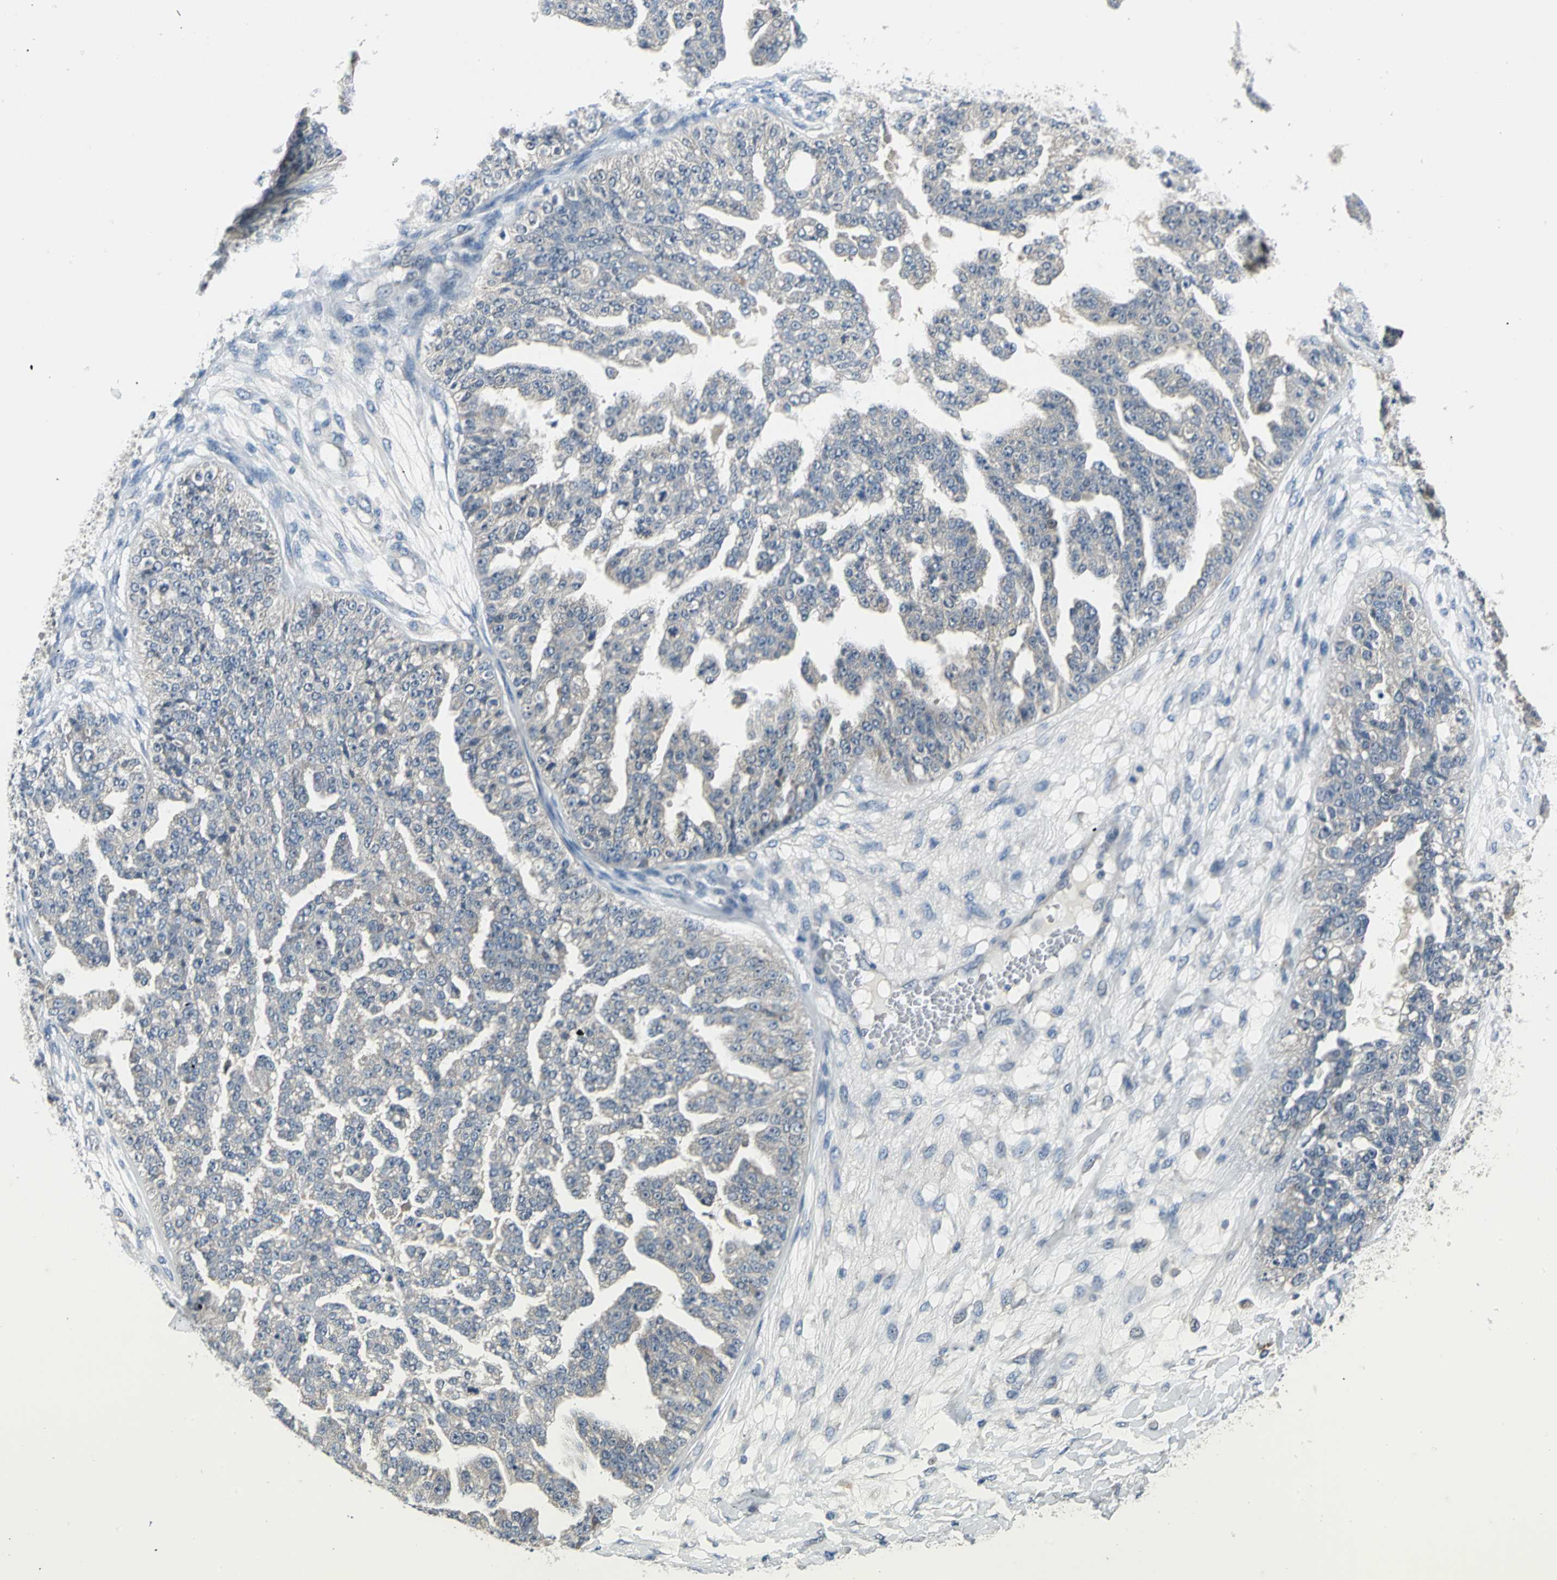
{"staining": {"intensity": "weak", "quantity": "25%-75%", "location": "cytoplasmic/membranous"}, "tissue": "ovarian cancer", "cell_type": "Tumor cells", "image_type": "cancer", "snomed": [{"axis": "morphology", "description": "Carcinoma, NOS"}, {"axis": "topography", "description": "Soft tissue"}, {"axis": "topography", "description": "Ovary"}], "caption": "This is an image of IHC staining of ovarian carcinoma, which shows weak expression in the cytoplasmic/membranous of tumor cells.", "gene": "ZNF415", "patient": {"sex": "female", "age": 54}}